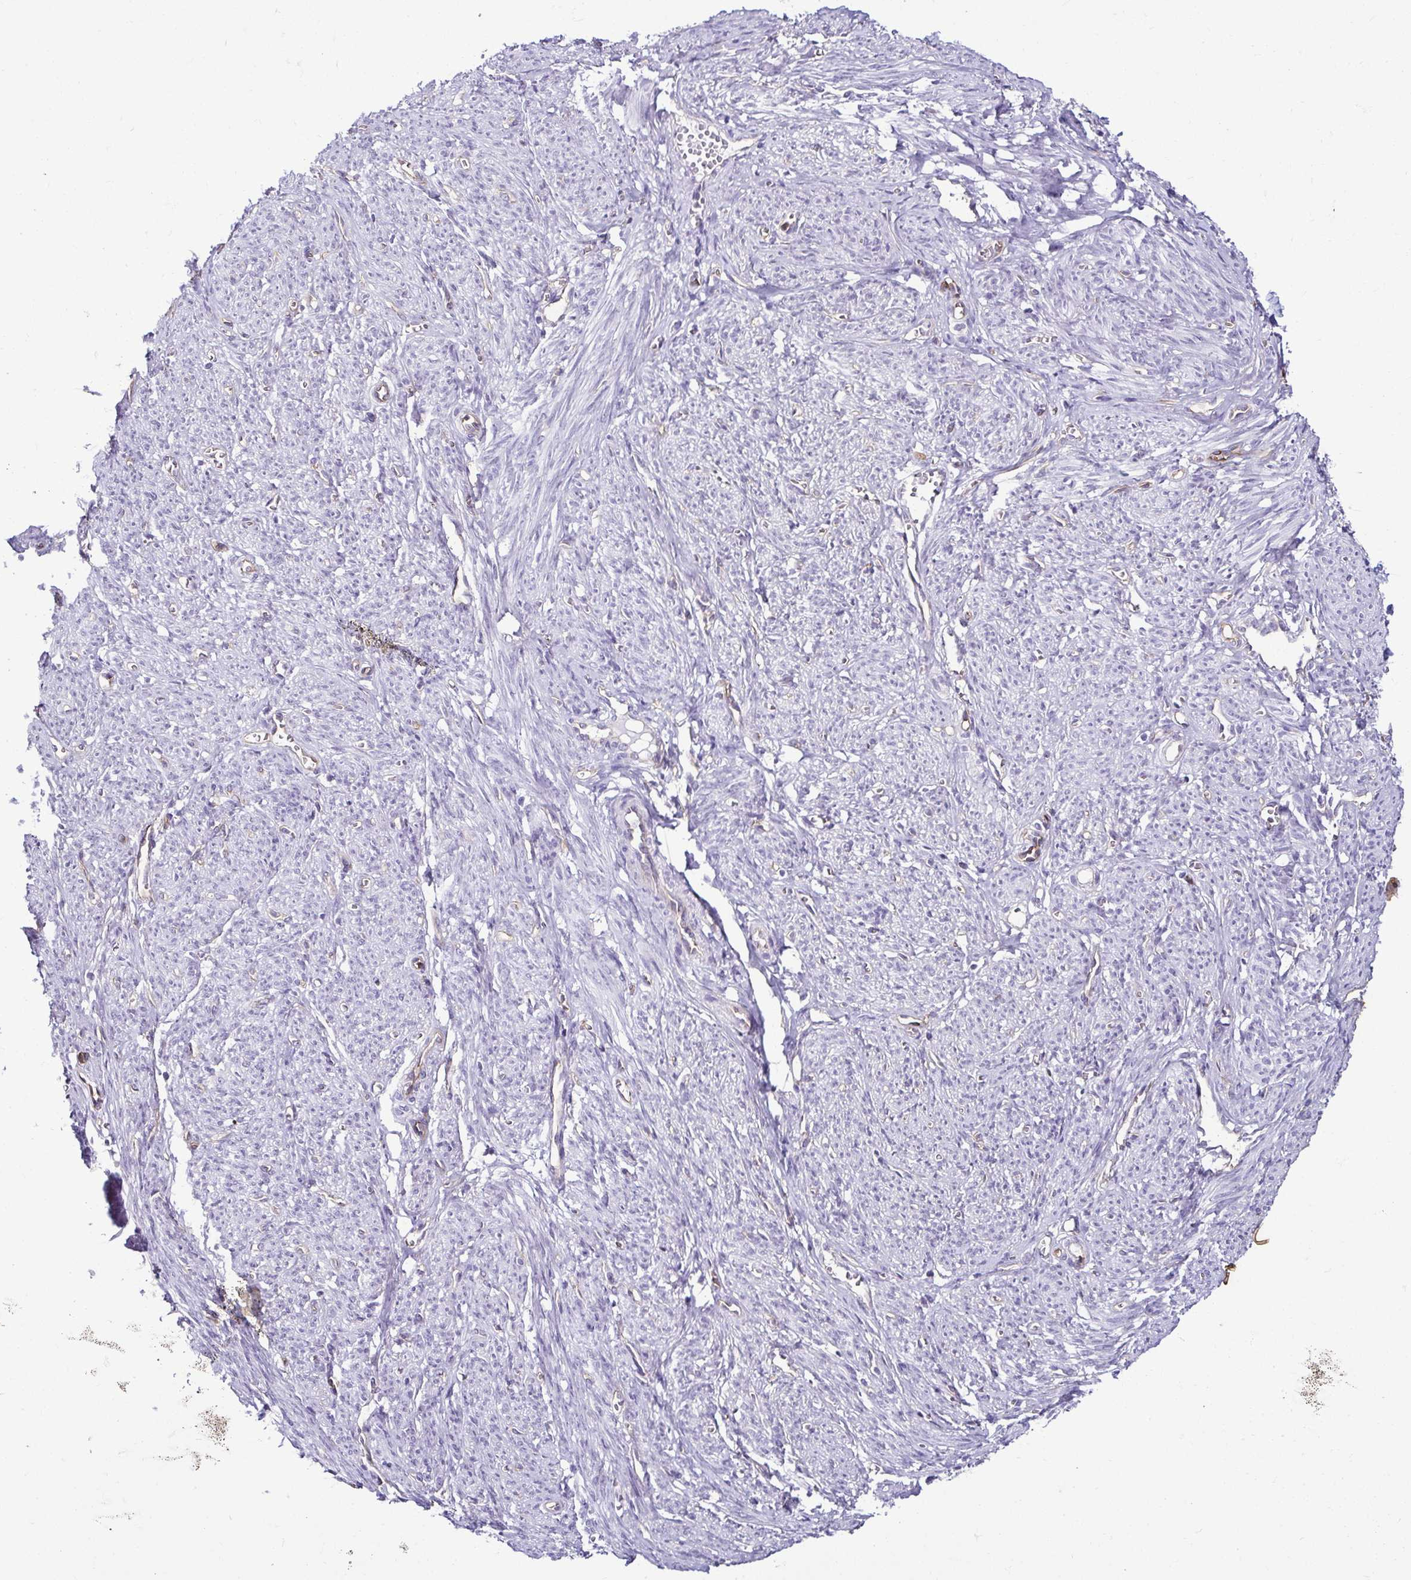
{"staining": {"intensity": "negative", "quantity": "none", "location": "none"}, "tissue": "smooth muscle", "cell_type": "Smooth muscle cells", "image_type": "normal", "snomed": [{"axis": "morphology", "description": "Normal tissue, NOS"}, {"axis": "topography", "description": "Smooth muscle"}], "caption": "A histopathology image of human smooth muscle is negative for staining in smooth muscle cells. Nuclei are stained in blue.", "gene": "CASP14", "patient": {"sex": "female", "age": 65}}